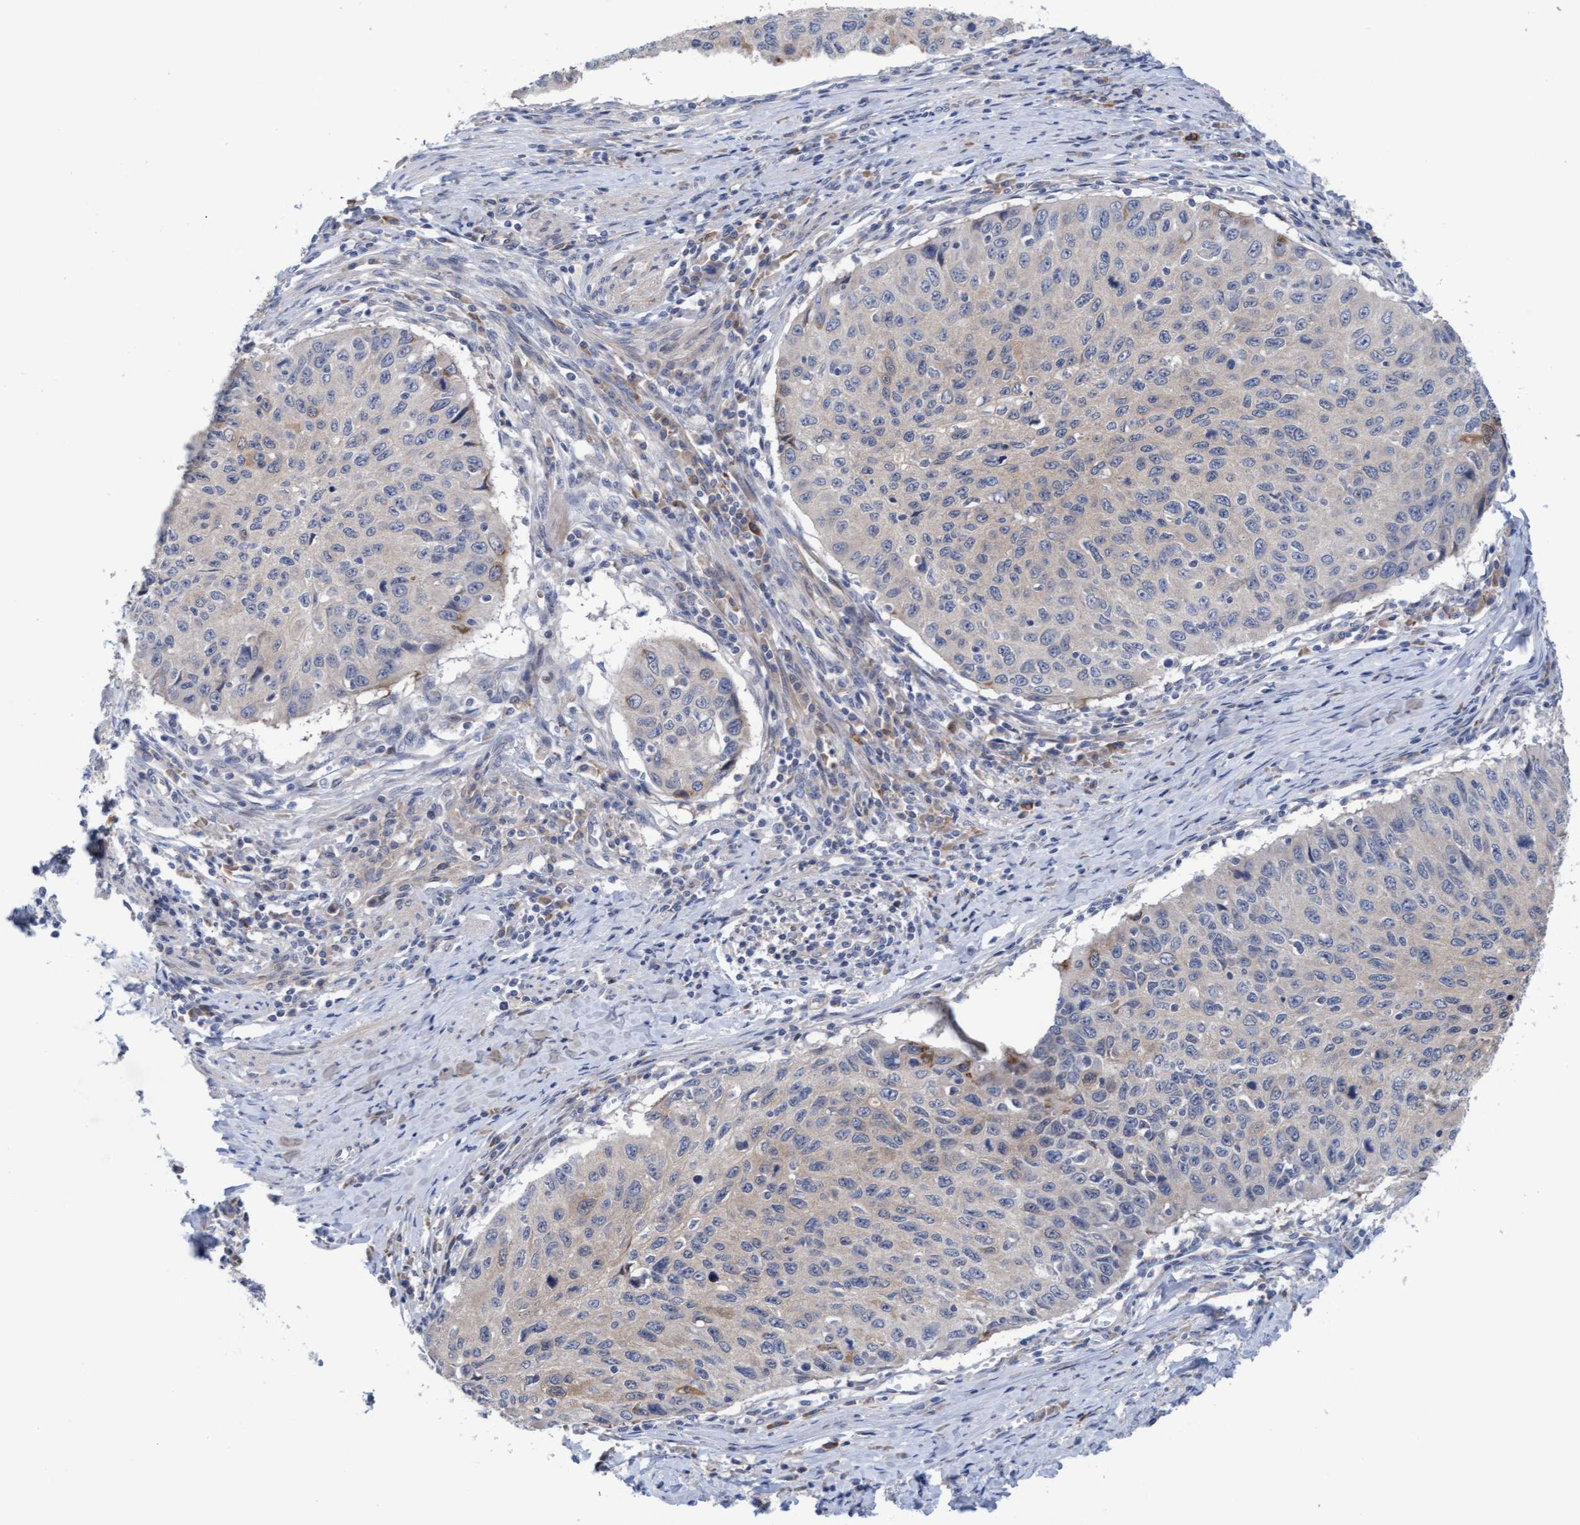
{"staining": {"intensity": "negative", "quantity": "none", "location": "none"}, "tissue": "cervical cancer", "cell_type": "Tumor cells", "image_type": "cancer", "snomed": [{"axis": "morphology", "description": "Squamous cell carcinoma, NOS"}, {"axis": "topography", "description": "Cervix"}], "caption": "Tumor cells are negative for protein expression in human cervical cancer (squamous cell carcinoma).", "gene": "PLCD1", "patient": {"sex": "female", "age": 53}}